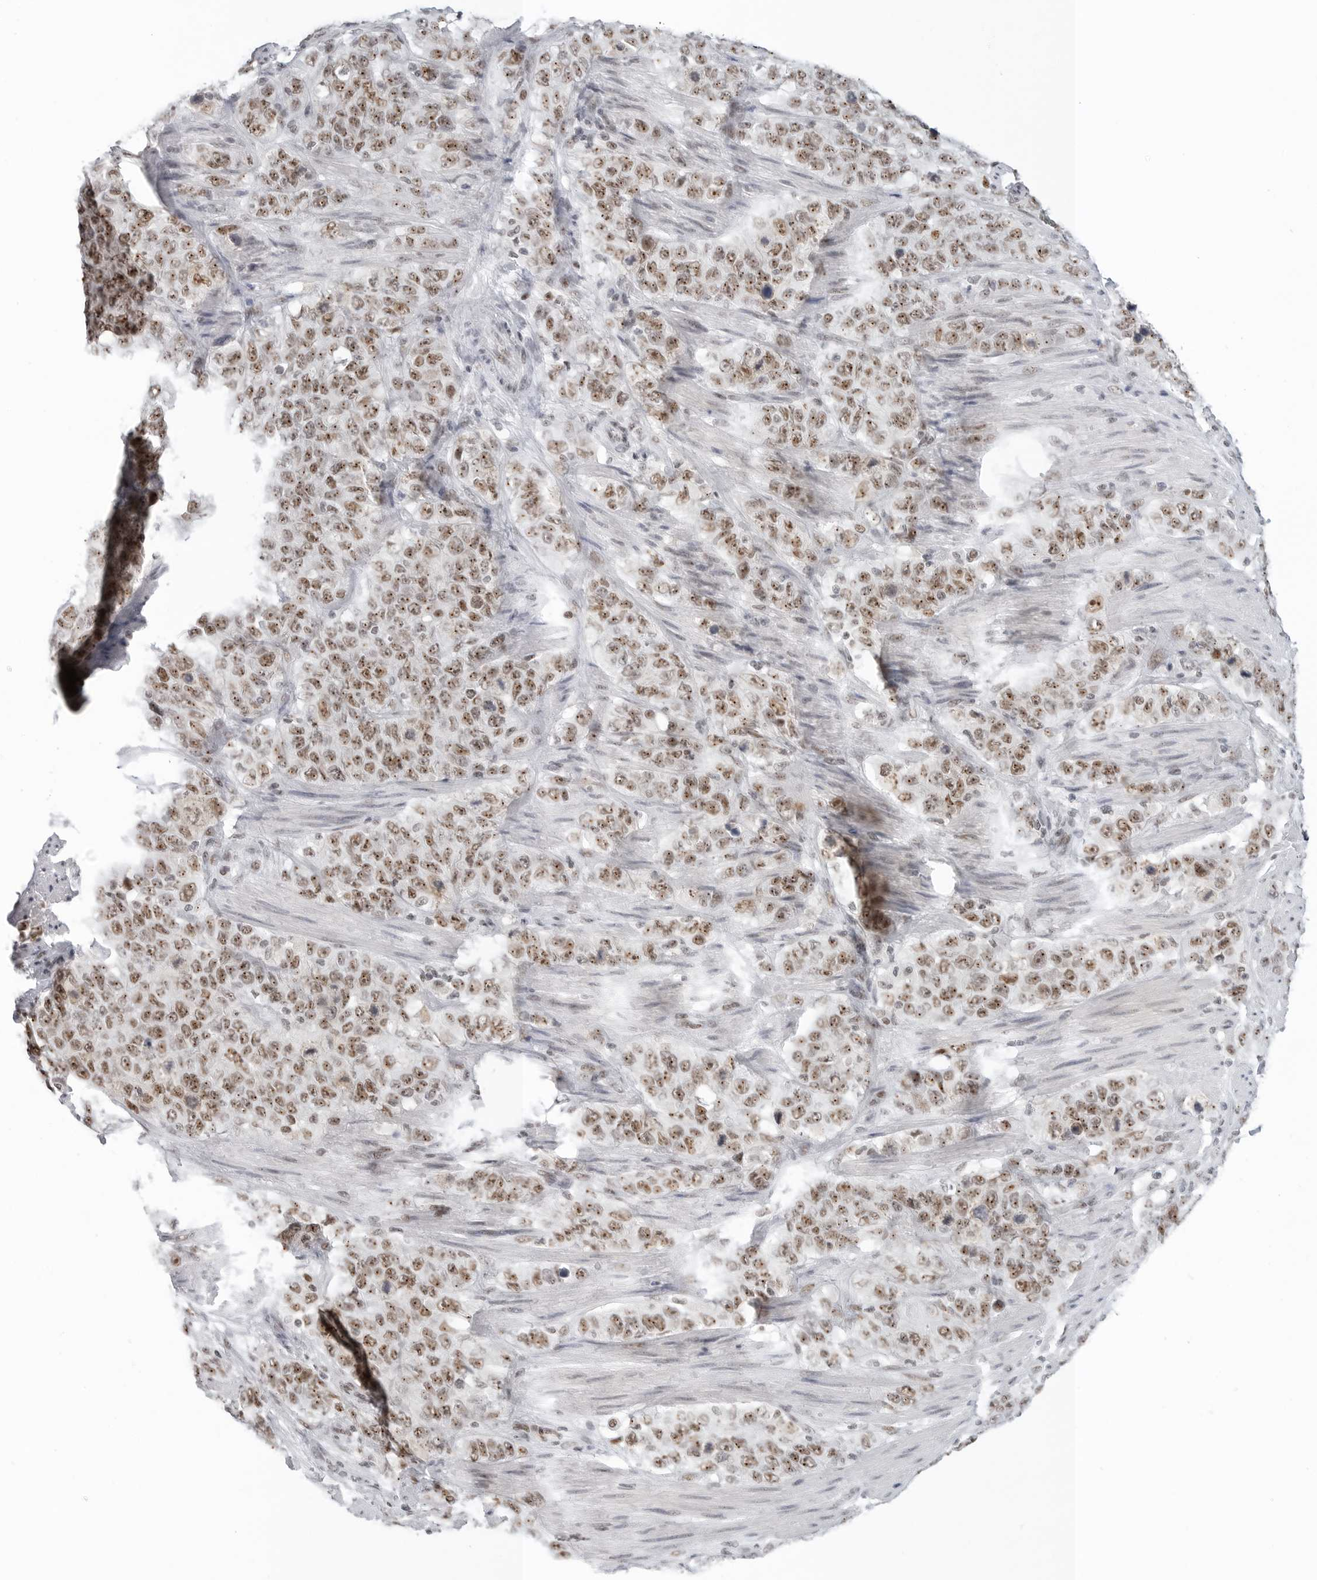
{"staining": {"intensity": "moderate", "quantity": ">75%", "location": "nuclear"}, "tissue": "stomach cancer", "cell_type": "Tumor cells", "image_type": "cancer", "snomed": [{"axis": "morphology", "description": "Adenocarcinoma, NOS"}, {"axis": "topography", "description": "Stomach"}], "caption": "Protein analysis of stomach cancer tissue shows moderate nuclear staining in about >75% of tumor cells.", "gene": "WRAP53", "patient": {"sex": "male", "age": 48}}